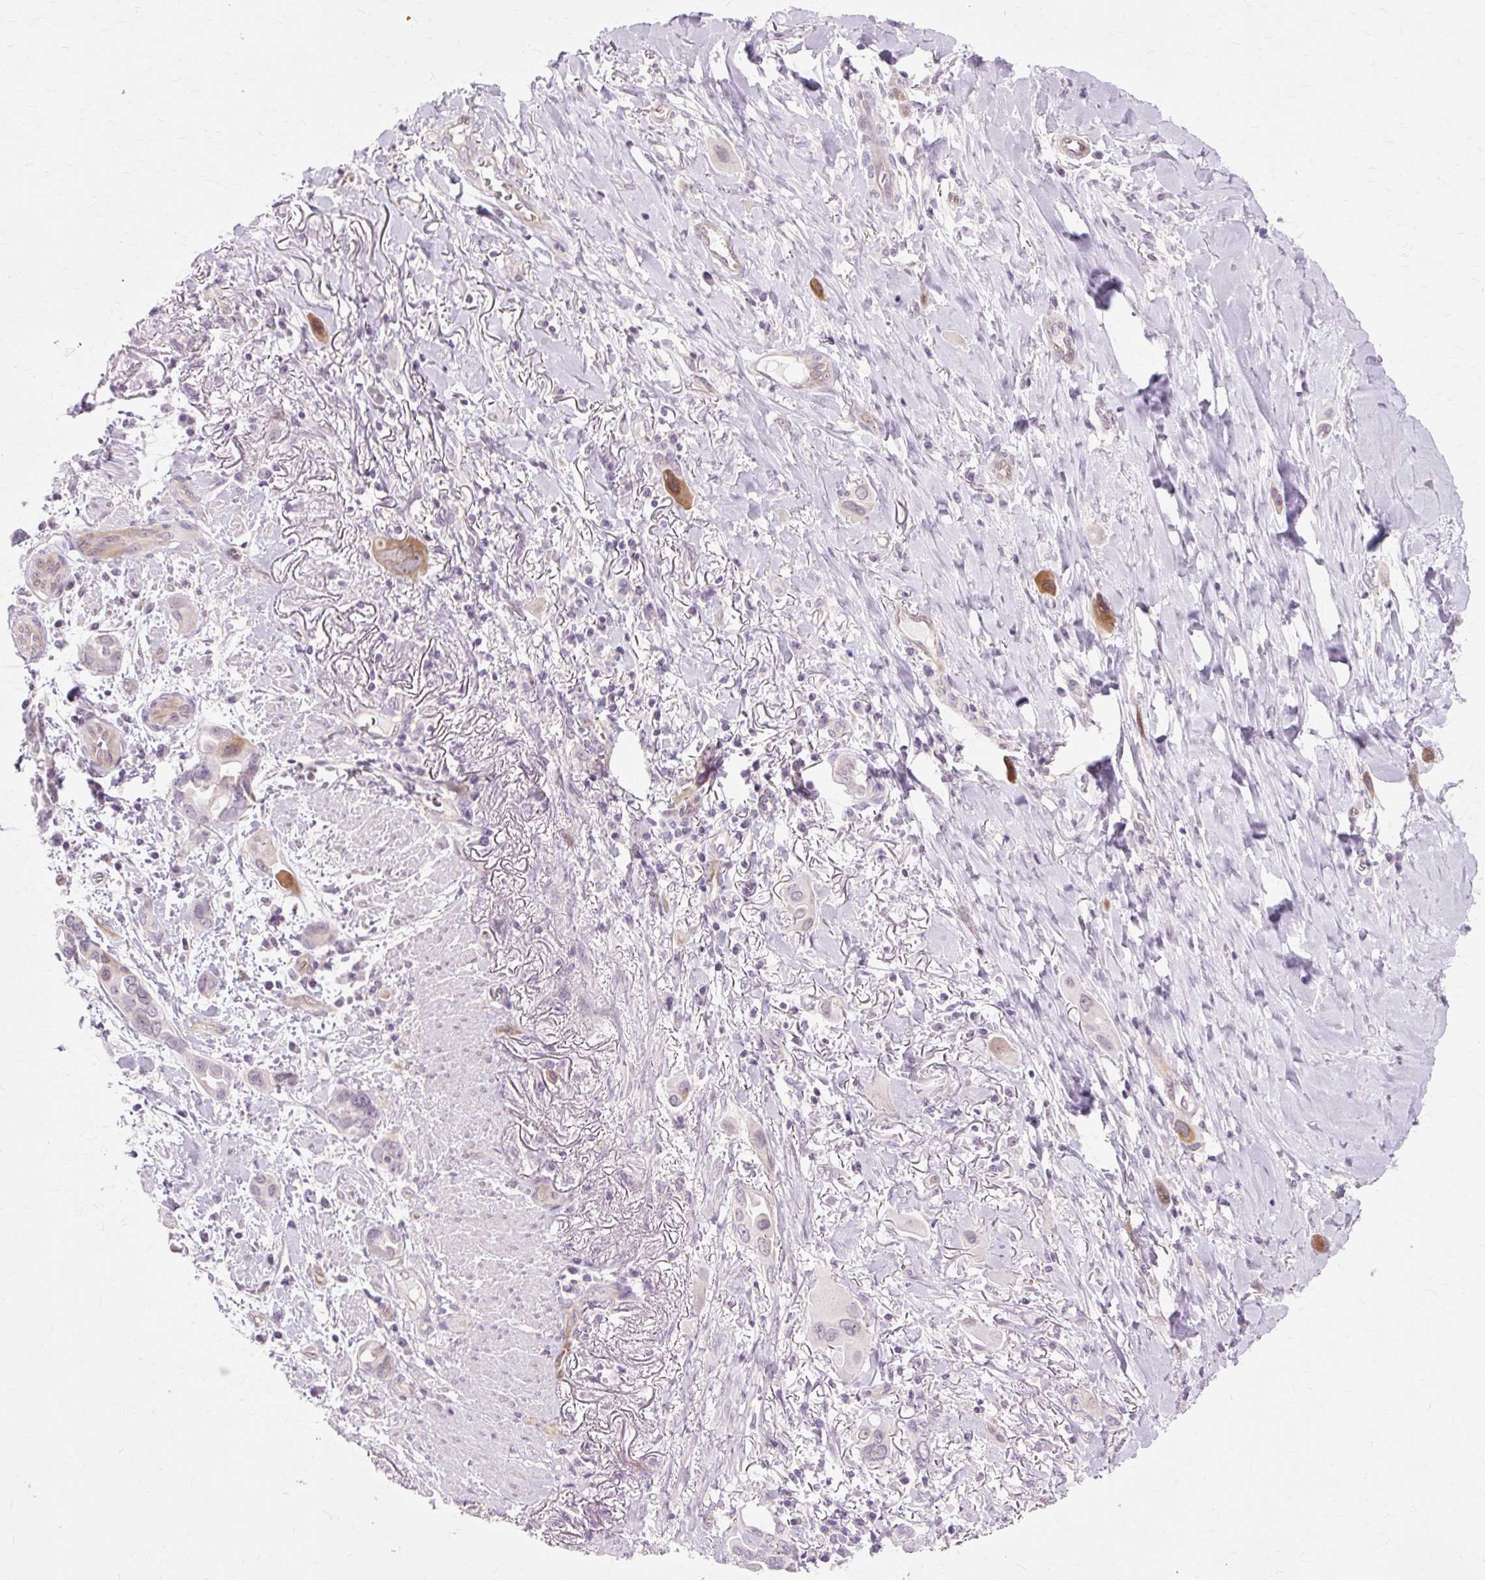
{"staining": {"intensity": "strong", "quantity": "<25%", "location": "cytoplasmic/membranous"}, "tissue": "lung cancer", "cell_type": "Tumor cells", "image_type": "cancer", "snomed": [{"axis": "morphology", "description": "Adenocarcinoma, NOS"}, {"axis": "topography", "description": "Lung"}], "caption": "IHC photomicrograph of neoplastic tissue: human lung cancer stained using IHC reveals medium levels of strong protein expression localized specifically in the cytoplasmic/membranous of tumor cells, appearing as a cytoplasmic/membranous brown color.", "gene": "ZNF35", "patient": {"sex": "male", "age": 76}}